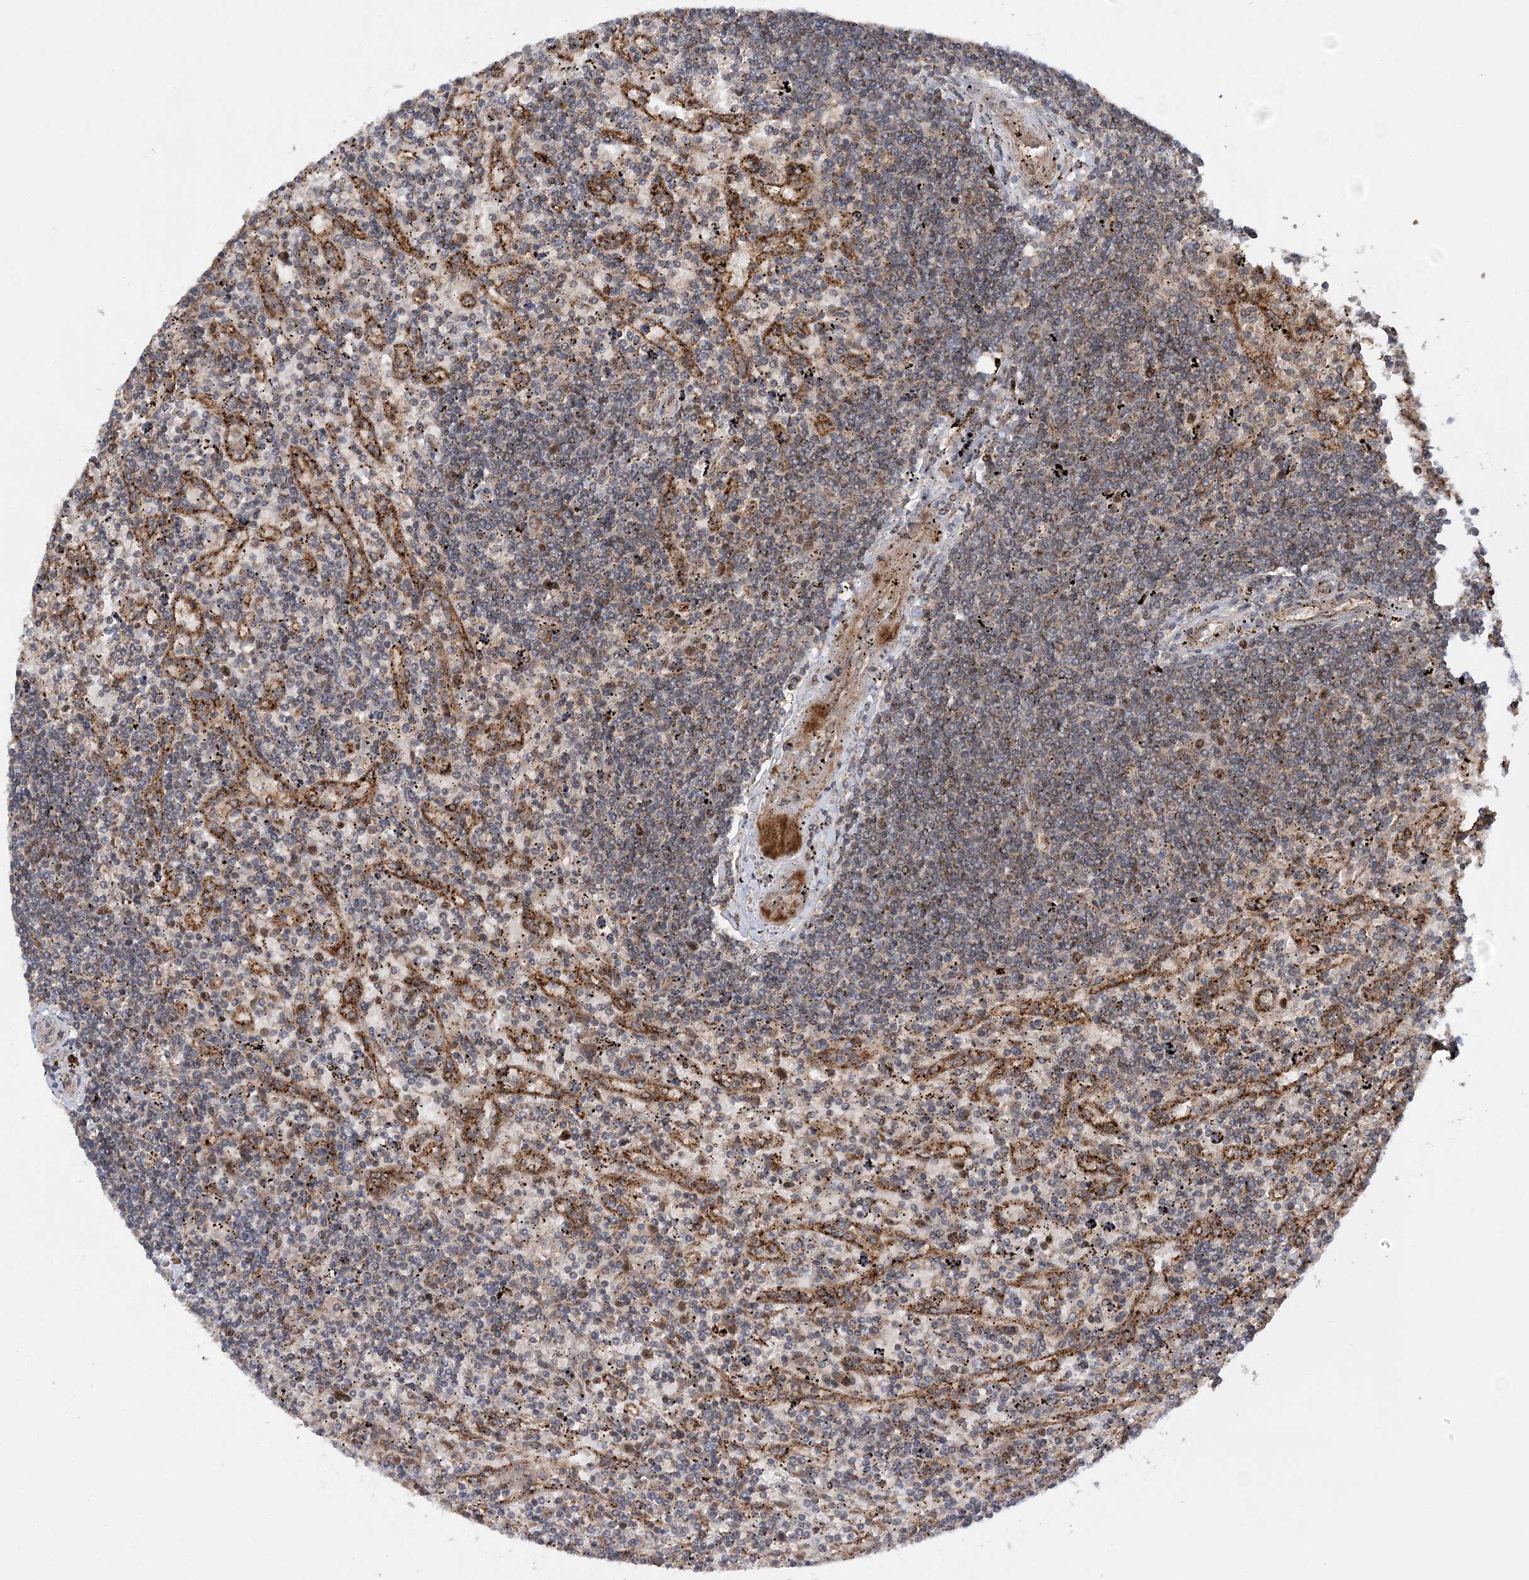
{"staining": {"intensity": "negative", "quantity": "none", "location": "none"}, "tissue": "lymphoma", "cell_type": "Tumor cells", "image_type": "cancer", "snomed": [{"axis": "morphology", "description": "Malignant lymphoma, non-Hodgkin's type, Low grade"}, {"axis": "topography", "description": "Spleen"}], "caption": "This is an immunohistochemistry (IHC) histopathology image of lymphoma. There is no staining in tumor cells.", "gene": "KIF4A", "patient": {"sex": "male", "age": 76}}